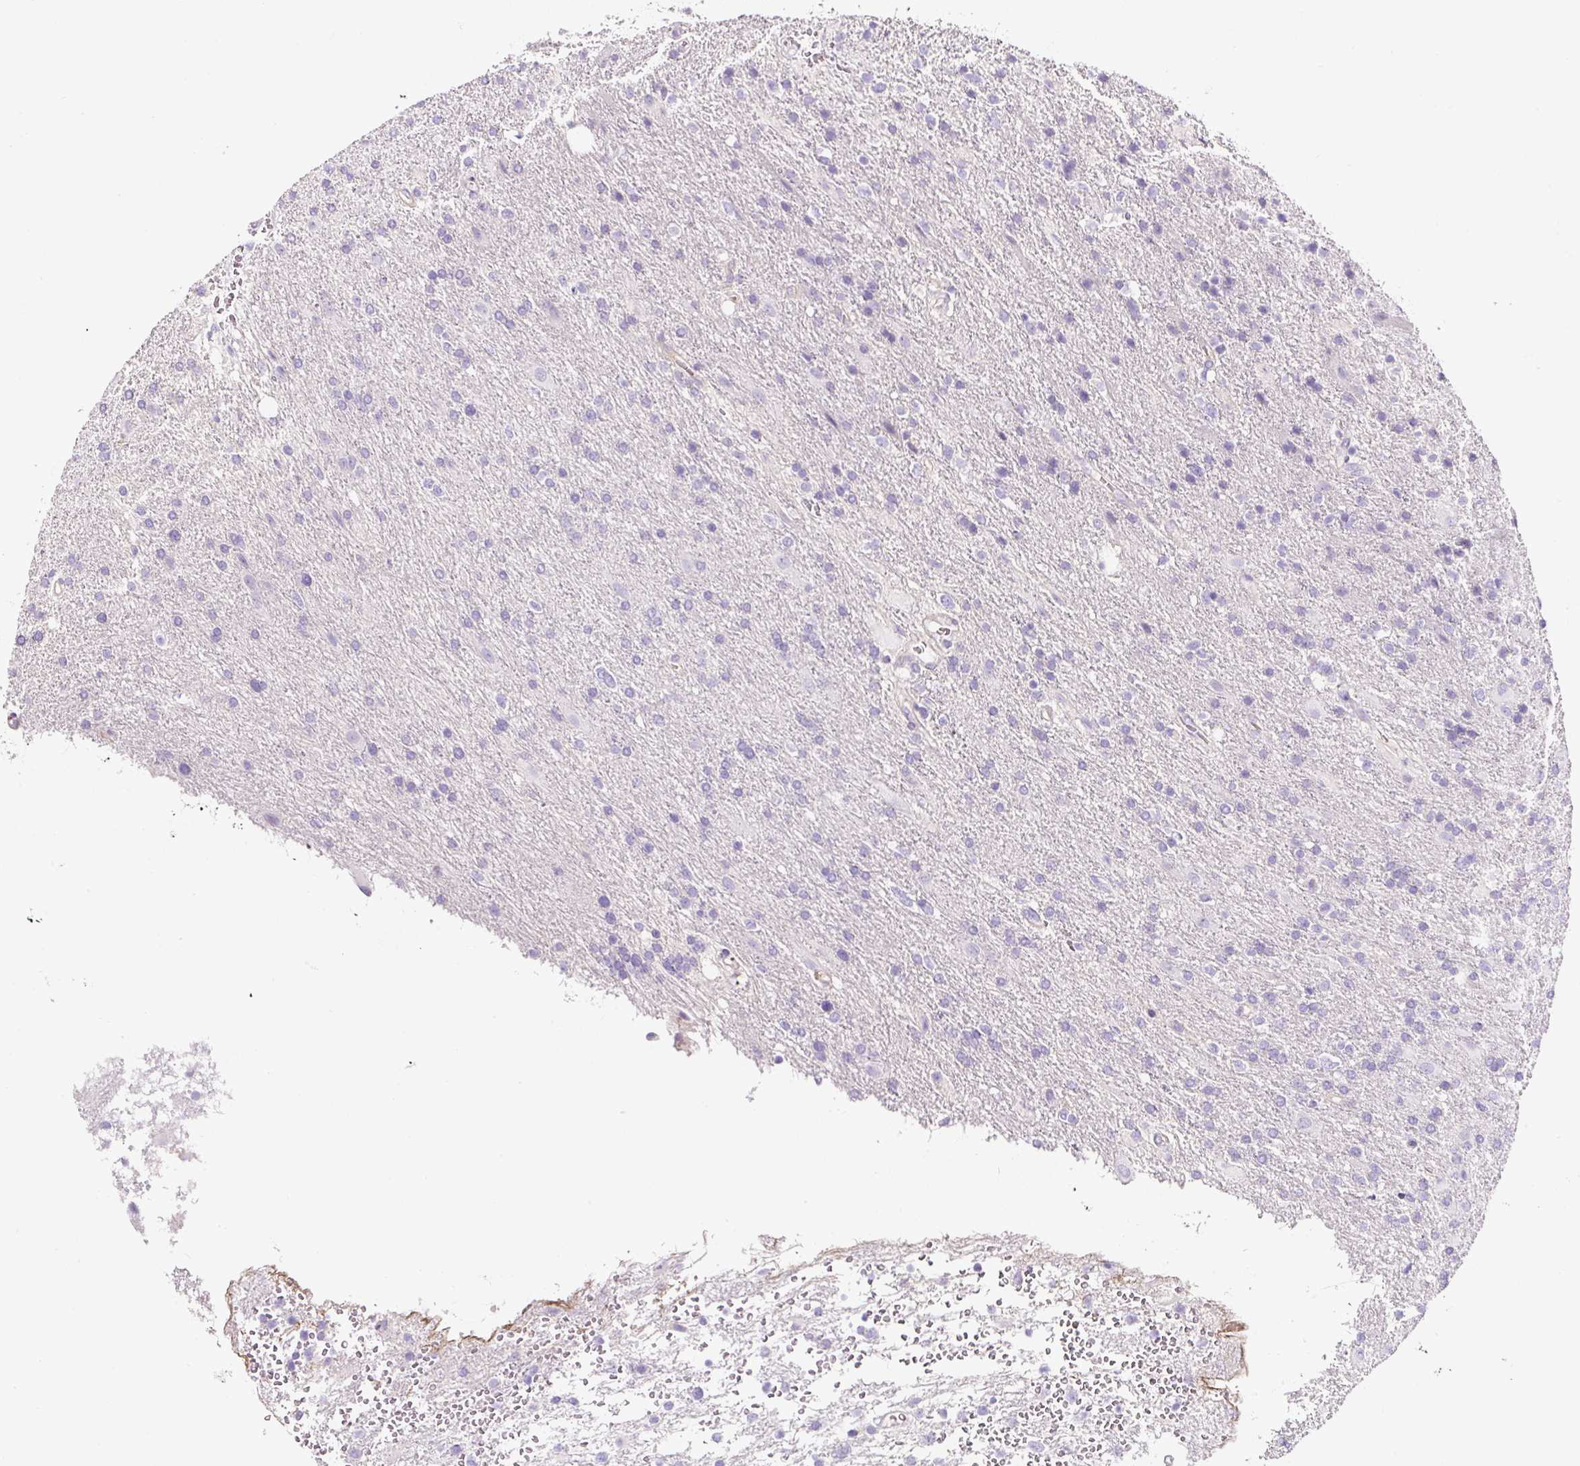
{"staining": {"intensity": "negative", "quantity": "none", "location": "none"}, "tissue": "glioma", "cell_type": "Tumor cells", "image_type": "cancer", "snomed": [{"axis": "morphology", "description": "Glioma, malignant, High grade"}, {"axis": "topography", "description": "Brain"}], "caption": "High-grade glioma (malignant) was stained to show a protein in brown. There is no significant positivity in tumor cells.", "gene": "OR14A2", "patient": {"sex": "male", "age": 56}}